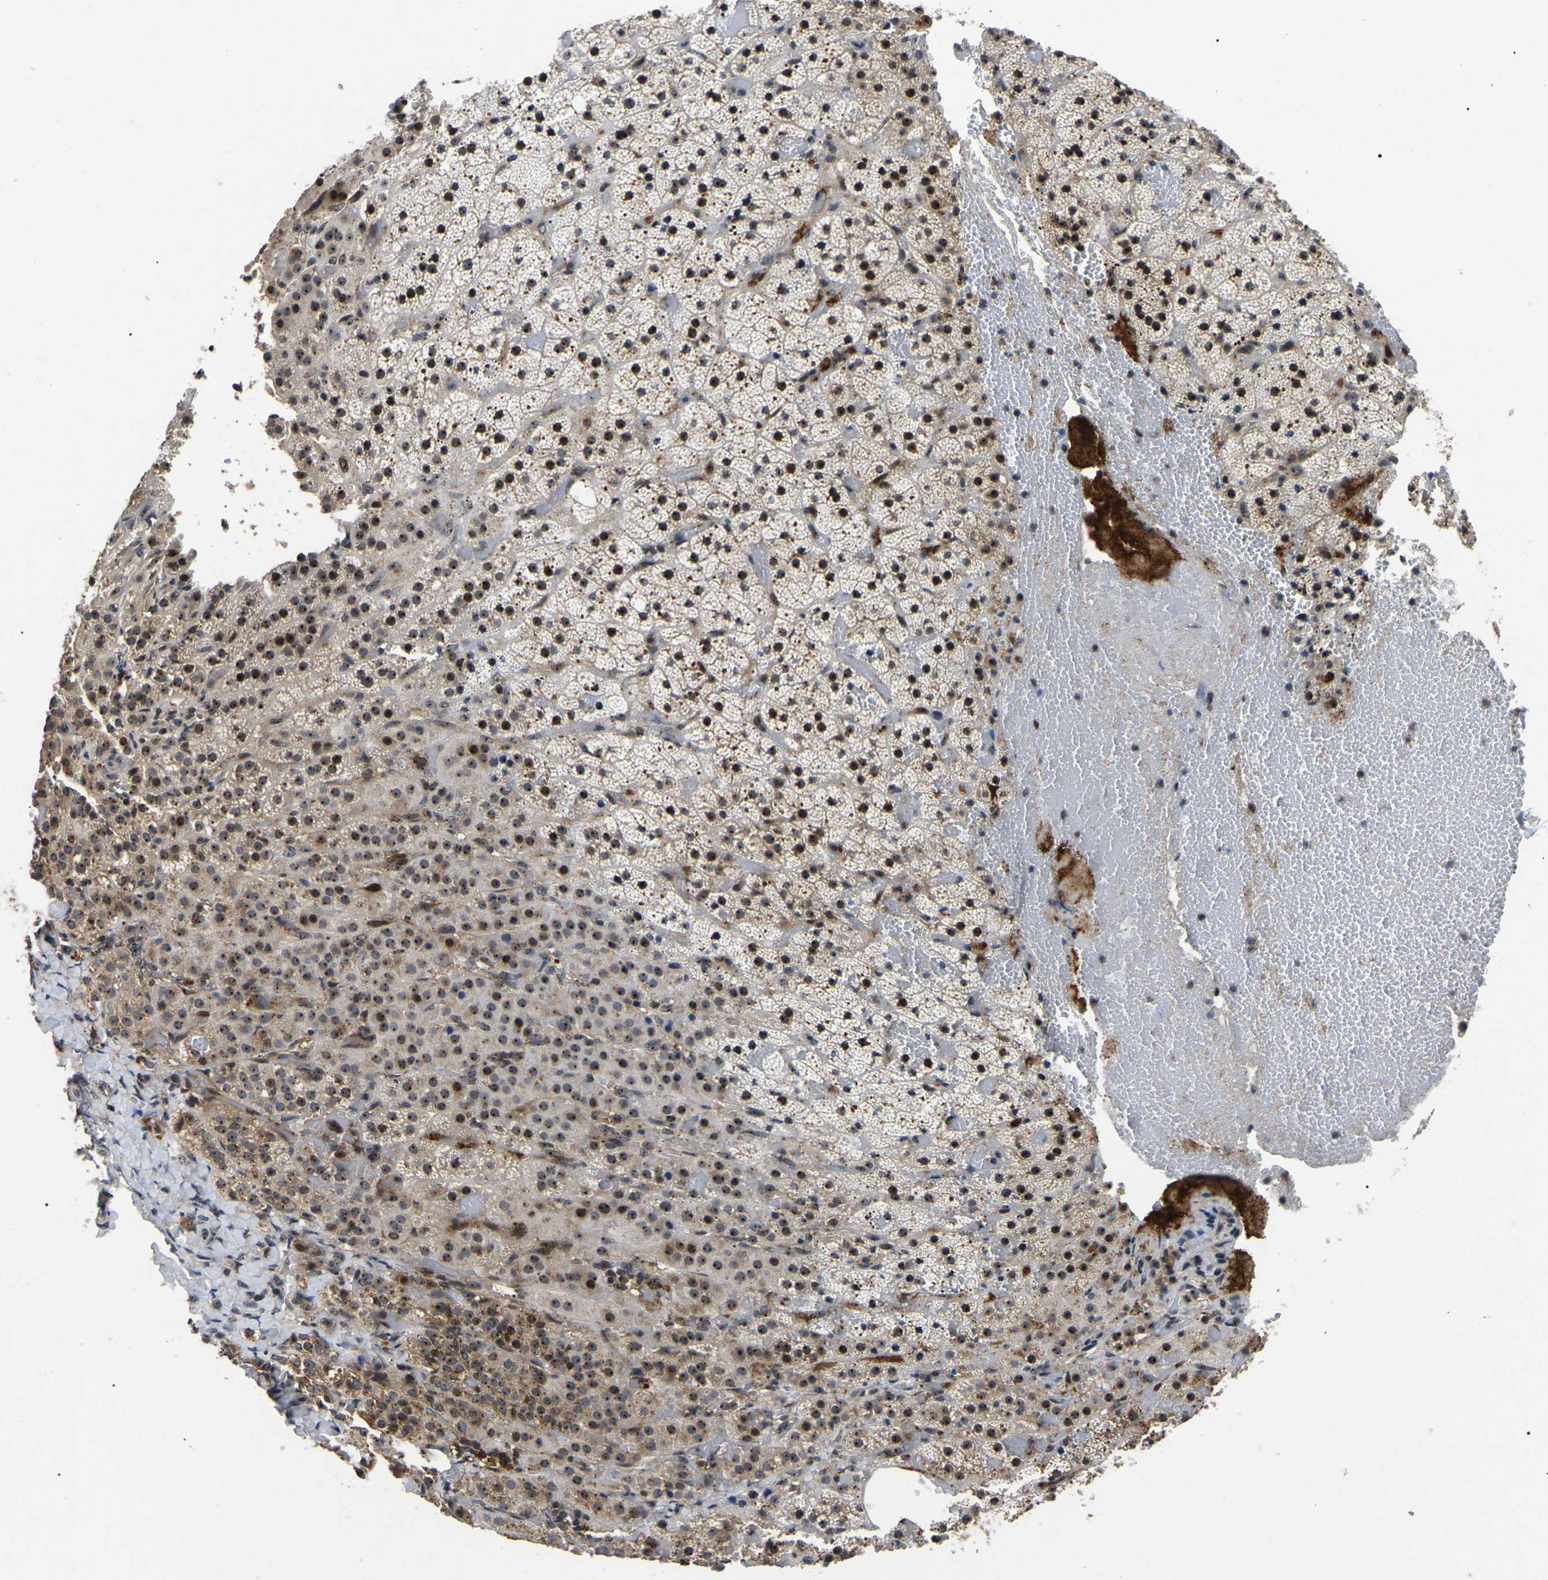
{"staining": {"intensity": "moderate", "quantity": "25%-75%", "location": "cytoplasmic/membranous,nuclear"}, "tissue": "adrenal gland", "cell_type": "Glandular cells", "image_type": "normal", "snomed": [{"axis": "morphology", "description": "Normal tissue, NOS"}, {"axis": "topography", "description": "Adrenal gland"}], "caption": "High-power microscopy captured an immunohistochemistry (IHC) photomicrograph of benign adrenal gland, revealing moderate cytoplasmic/membranous,nuclear positivity in approximately 25%-75% of glandular cells. (brown staining indicates protein expression, while blue staining denotes nuclei).", "gene": "RBM28", "patient": {"sex": "female", "age": 59}}